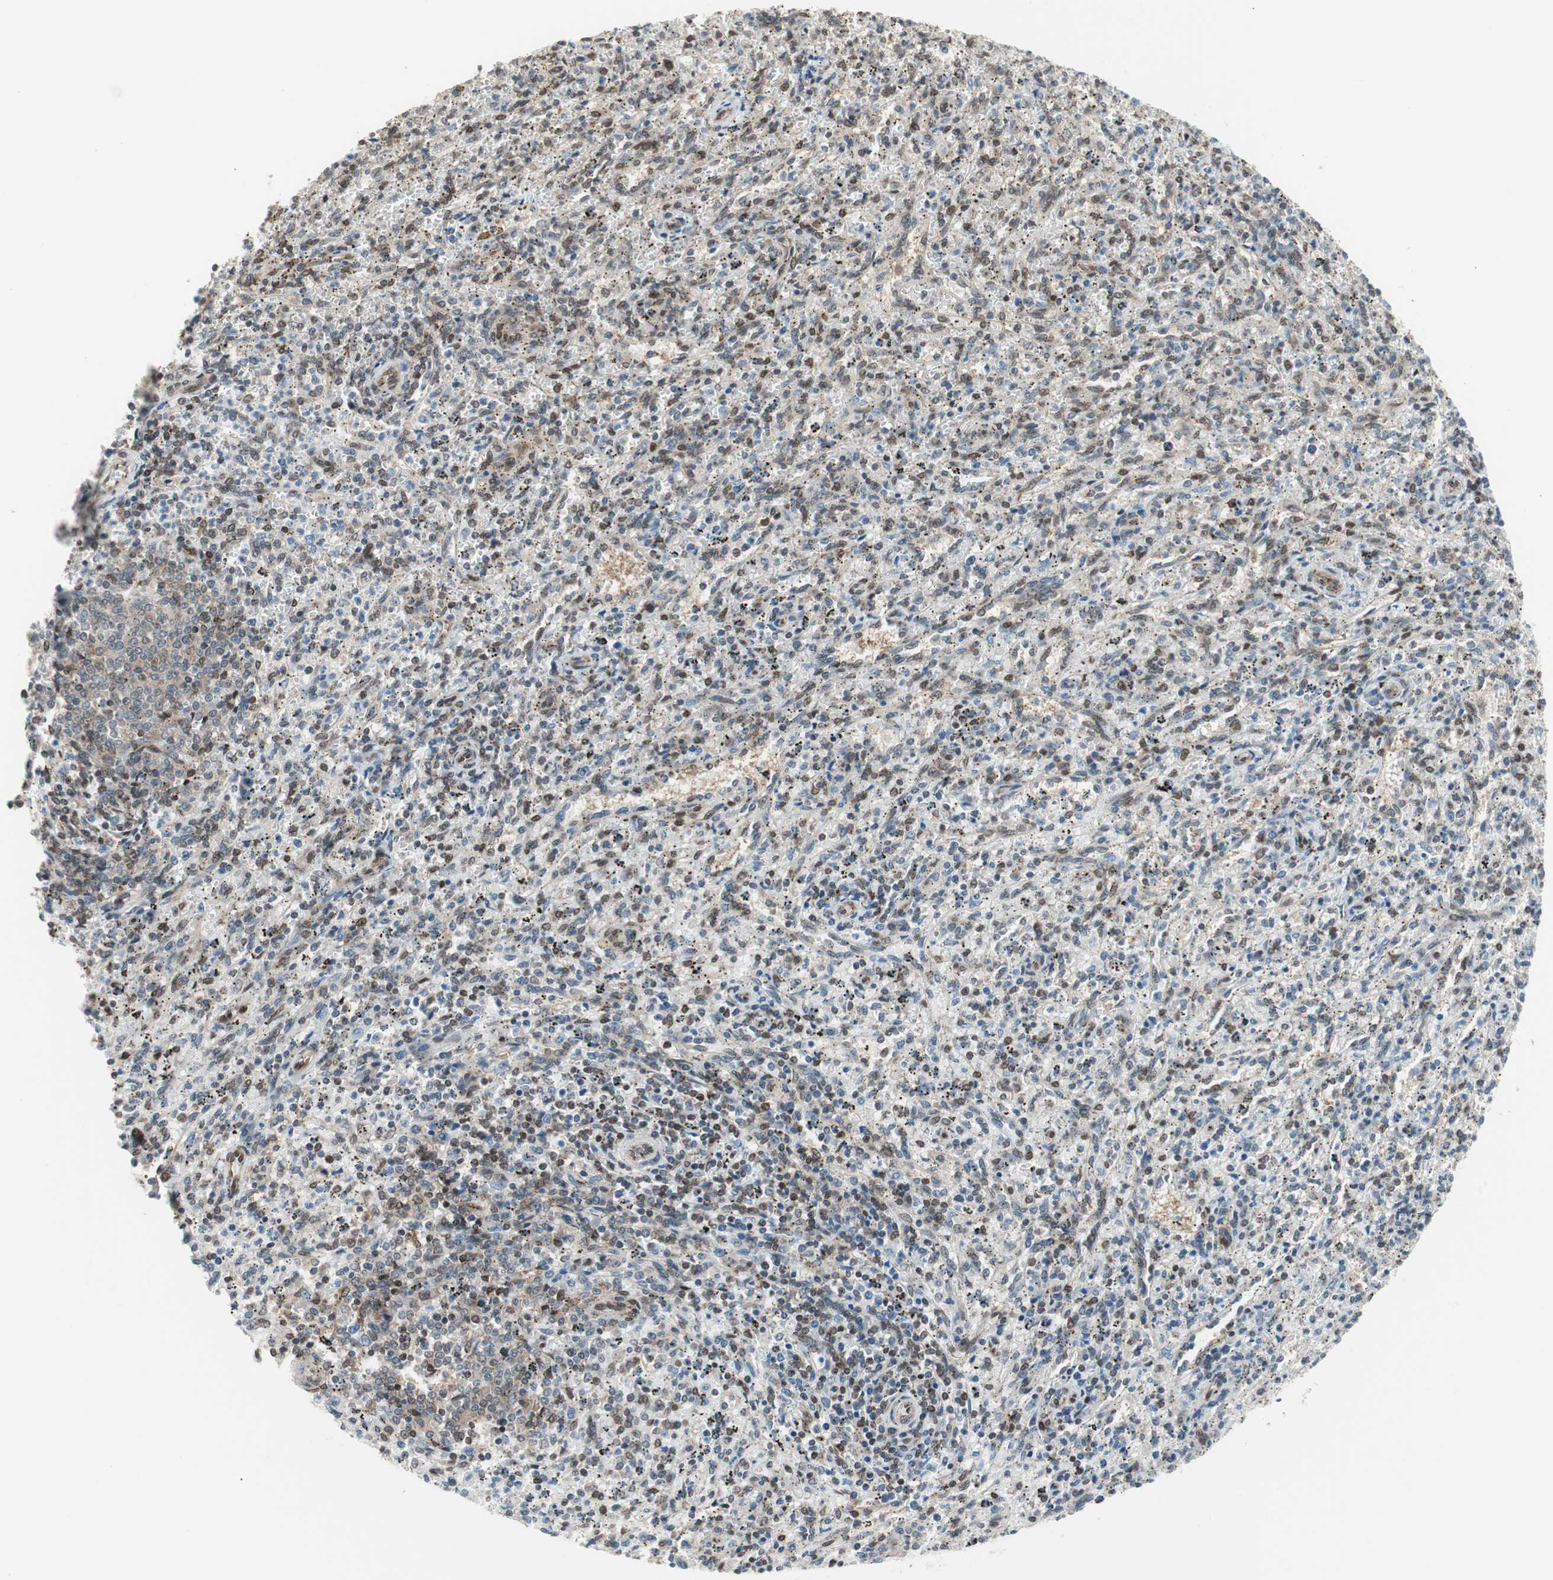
{"staining": {"intensity": "moderate", "quantity": "25%-75%", "location": "cytoplasmic/membranous,nuclear"}, "tissue": "spleen", "cell_type": "Cells in red pulp", "image_type": "normal", "snomed": [{"axis": "morphology", "description": "Normal tissue, NOS"}, {"axis": "topography", "description": "Spleen"}], "caption": "IHC photomicrograph of benign spleen: human spleen stained using immunohistochemistry (IHC) reveals medium levels of moderate protein expression localized specifically in the cytoplasmic/membranous,nuclear of cells in red pulp, appearing as a cytoplasmic/membranous,nuclear brown color.", "gene": "ZNF512B", "patient": {"sex": "female", "age": 10}}